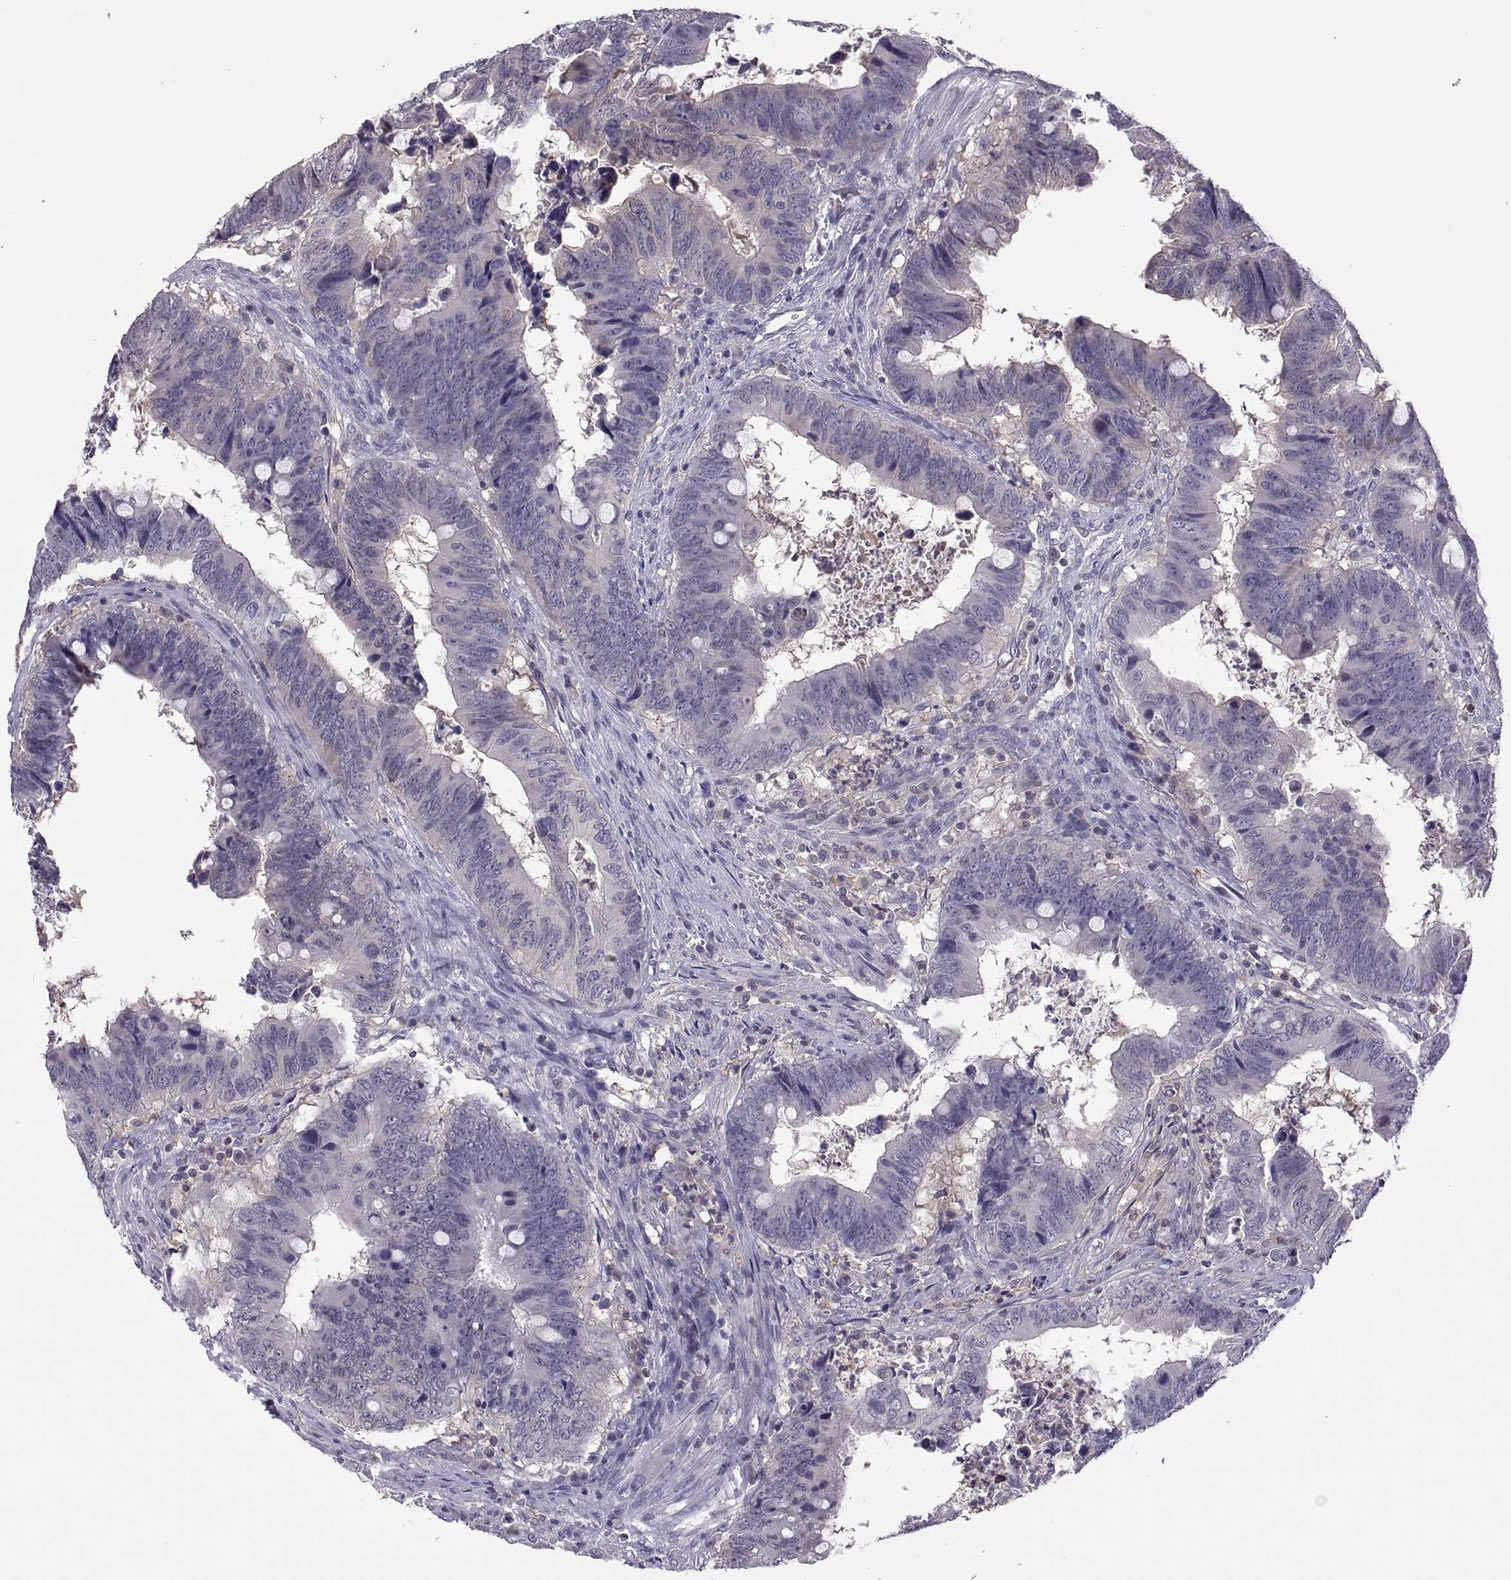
{"staining": {"intensity": "negative", "quantity": "none", "location": "none"}, "tissue": "colorectal cancer", "cell_type": "Tumor cells", "image_type": "cancer", "snomed": [{"axis": "morphology", "description": "Adenocarcinoma, NOS"}, {"axis": "topography", "description": "Colon"}], "caption": "This is an immunohistochemistry (IHC) image of human adenocarcinoma (colorectal). There is no positivity in tumor cells.", "gene": "FGF9", "patient": {"sex": "female", "age": 82}}